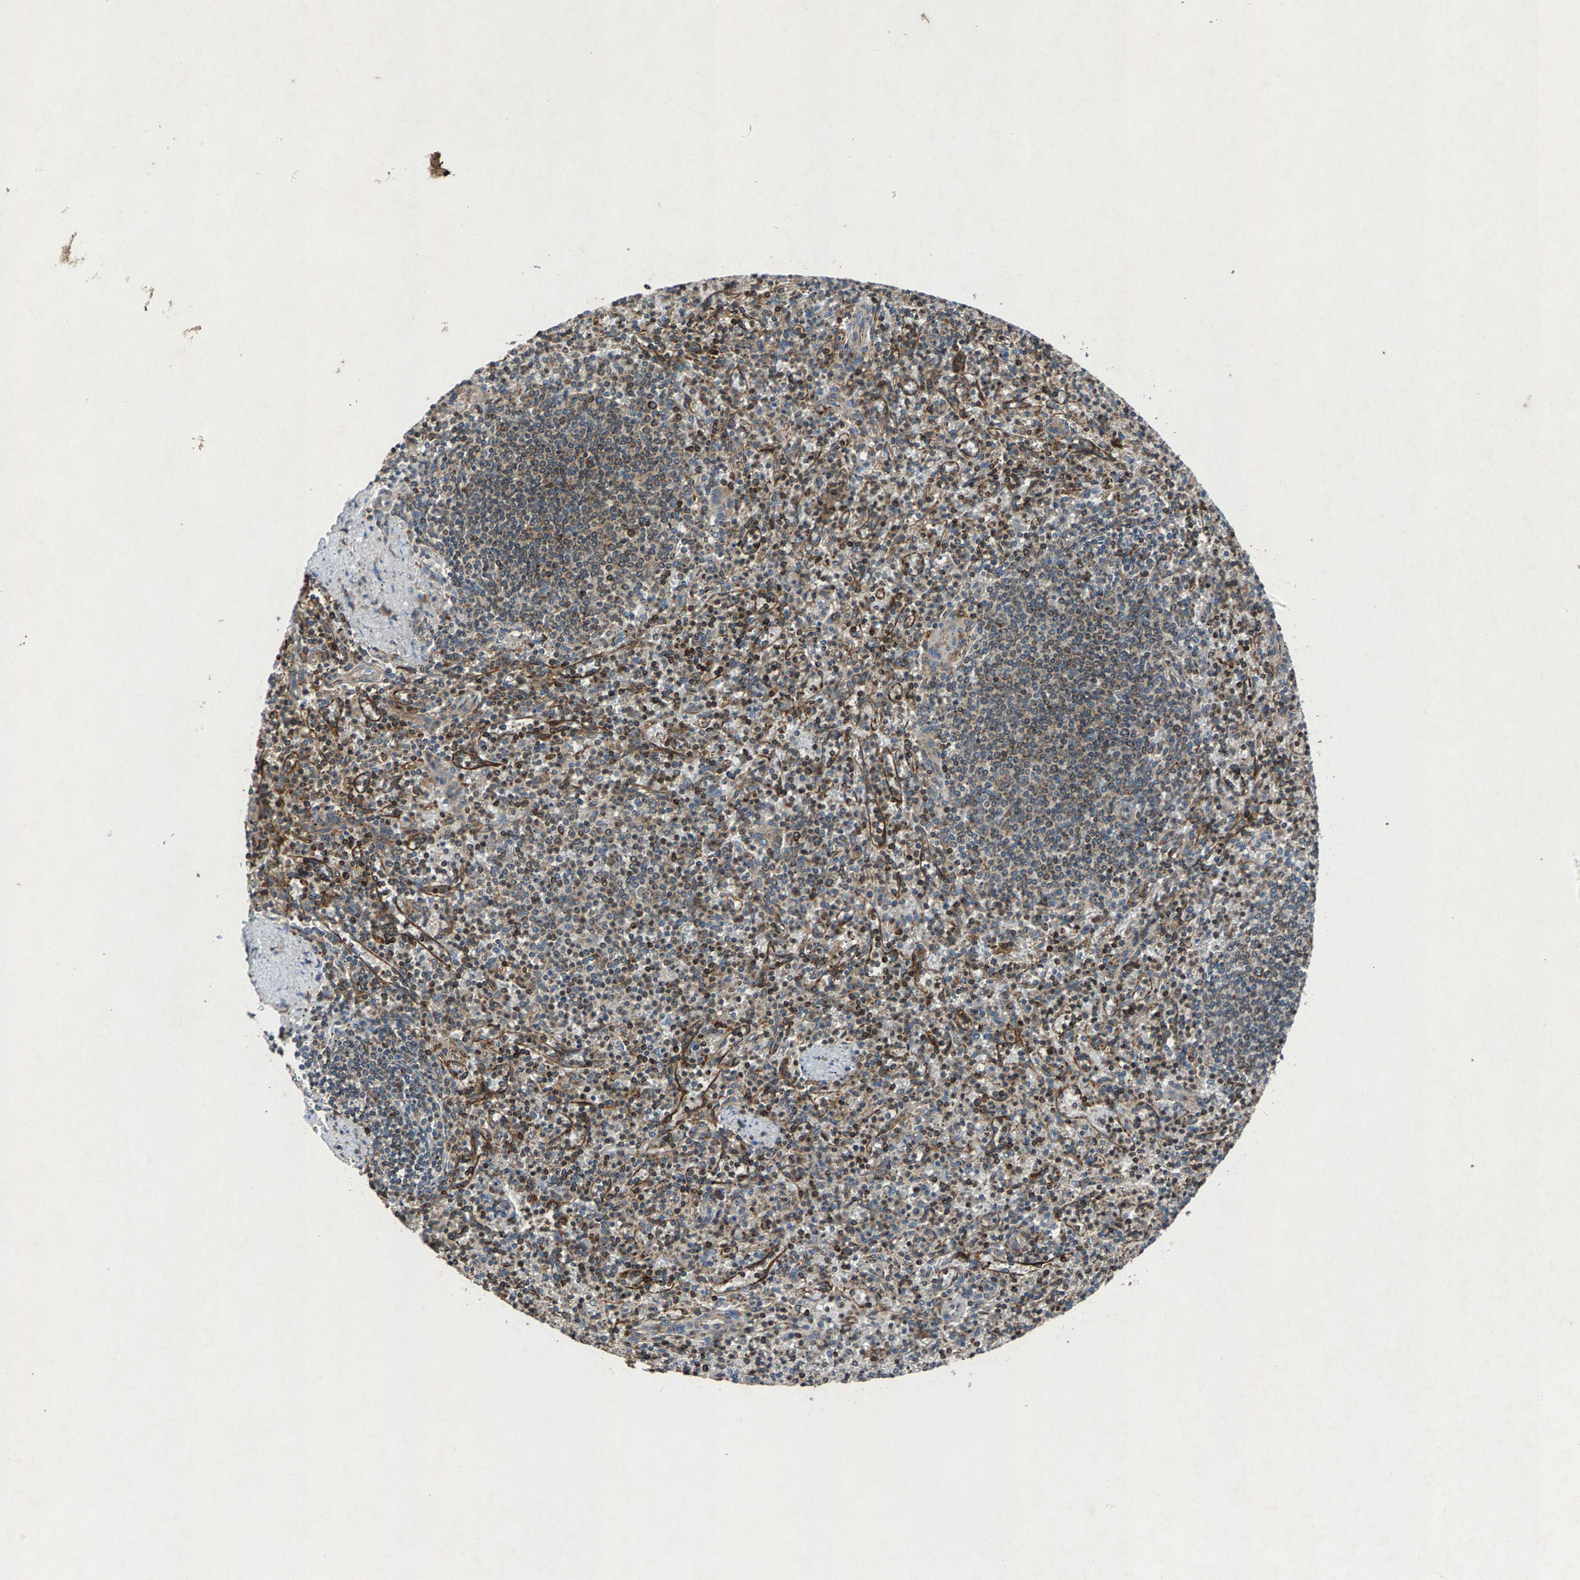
{"staining": {"intensity": "moderate", "quantity": "25%-75%", "location": "cytoplasmic/membranous"}, "tissue": "spleen", "cell_type": "Cells in red pulp", "image_type": "normal", "snomed": [{"axis": "morphology", "description": "Normal tissue, NOS"}, {"axis": "topography", "description": "Spleen"}], "caption": "This photomicrograph displays benign spleen stained with IHC to label a protein in brown. The cytoplasmic/membranous of cells in red pulp show moderate positivity for the protein. Nuclei are counter-stained blue.", "gene": "LPCAT1", "patient": {"sex": "male", "age": 72}}